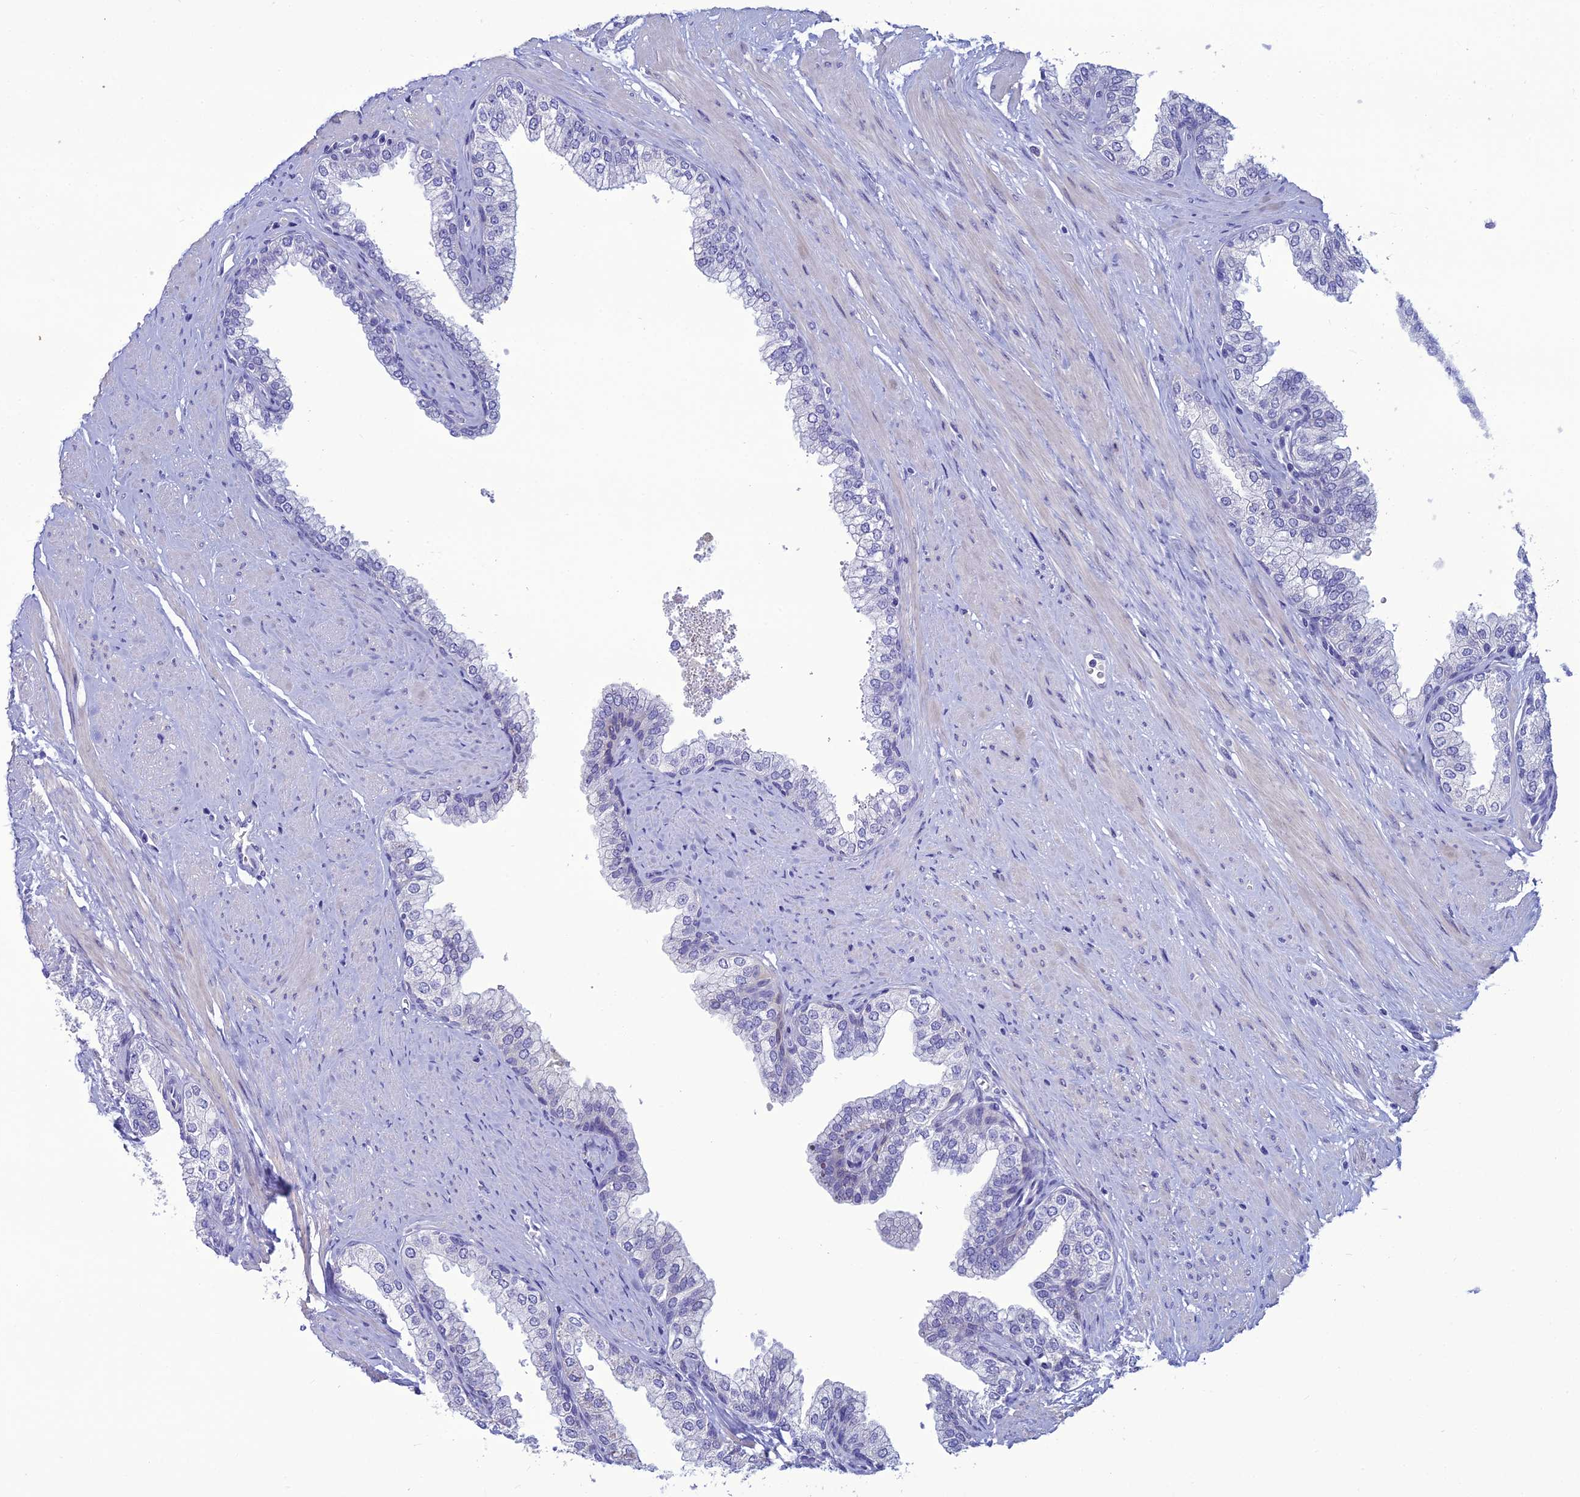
{"staining": {"intensity": "negative", "quantity": "none", "location": "none"}, "tissue": "prostate", "cell_type": "Glandular cells", "image_type": "normal", "snomed": [{"axis": "morphology", "description": "Normal tissue, NOS"}, {"axis": "morphology", "description": "Urothelial carcinoma, Low grade"}, {"axis": "topography", "description": "Urinary bladder"}, {"axis": "topography", "description": "Prostate"}], "caption": "Unremarkable prostate was stained to show a protein in brown. There is no significant expression in glandular cells. (DAB (3,3'-diaminobenzidine) IHC, high magnification).", "gene": "CRB2", "patient": {"sex": "male", "age": 60}}